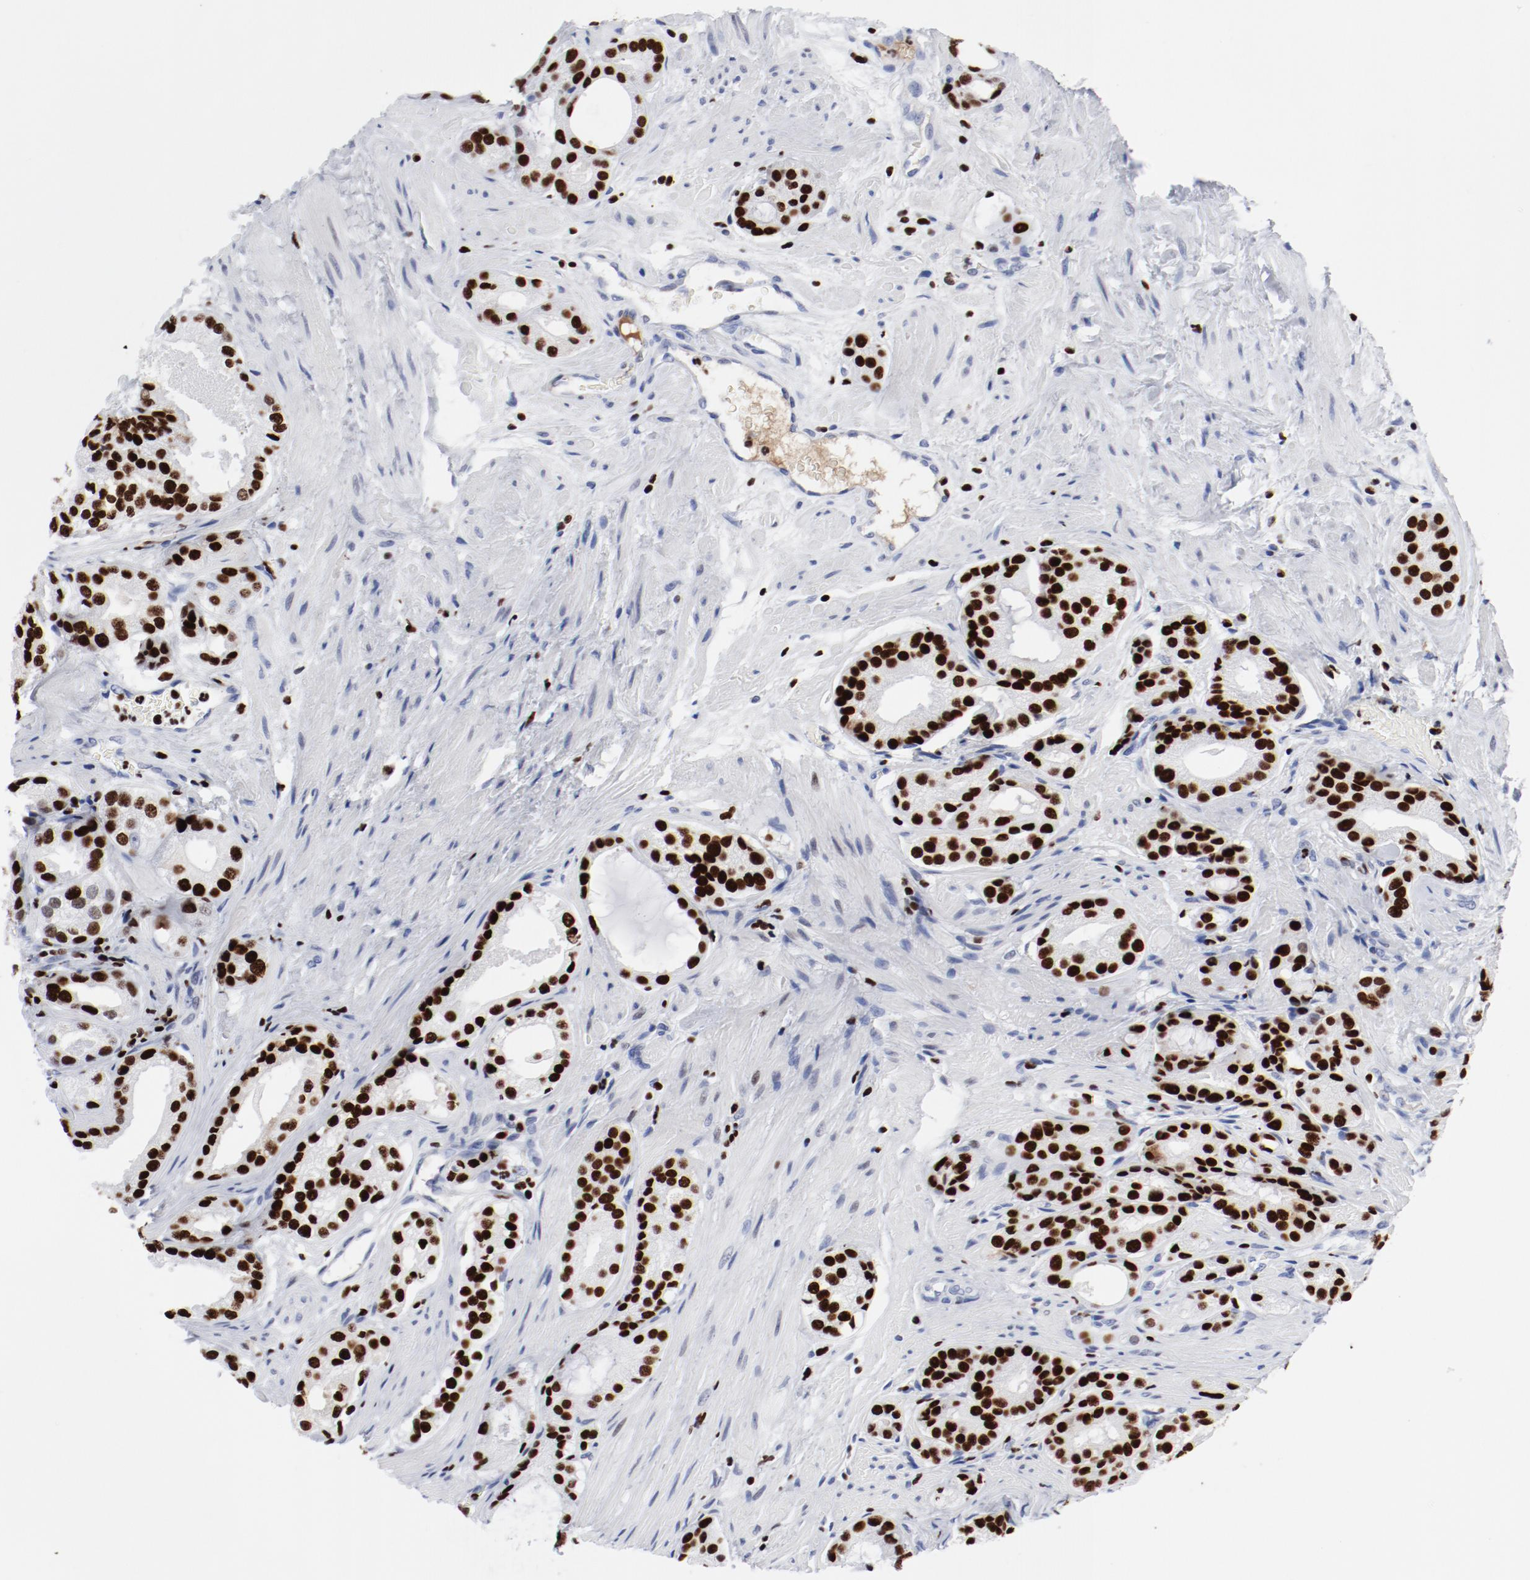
{"staining": {"intensity": "strong", "quantity": ">75%", "location": "cytoplasmic/membranous,nuclear"}, "tissue": "prostate cancer", "cell_type": "Tumor cells", "image_type": "cancer", "snomed": [{"axis": "morphology", "description": "Adenocarcinoma, Medium grade"}, {"axis": "topography", "description": "Prostate"}], "caption": "Adenocarcinoma (medium-grade) (prostate) stained with DAB IHC reveals high levels of strong cytoplasmic/membranous and nuclear staining in approximately >75% of tumor cells.", "gene": "SMARCC2", "patient": {"sex": "male", "age": 60}}